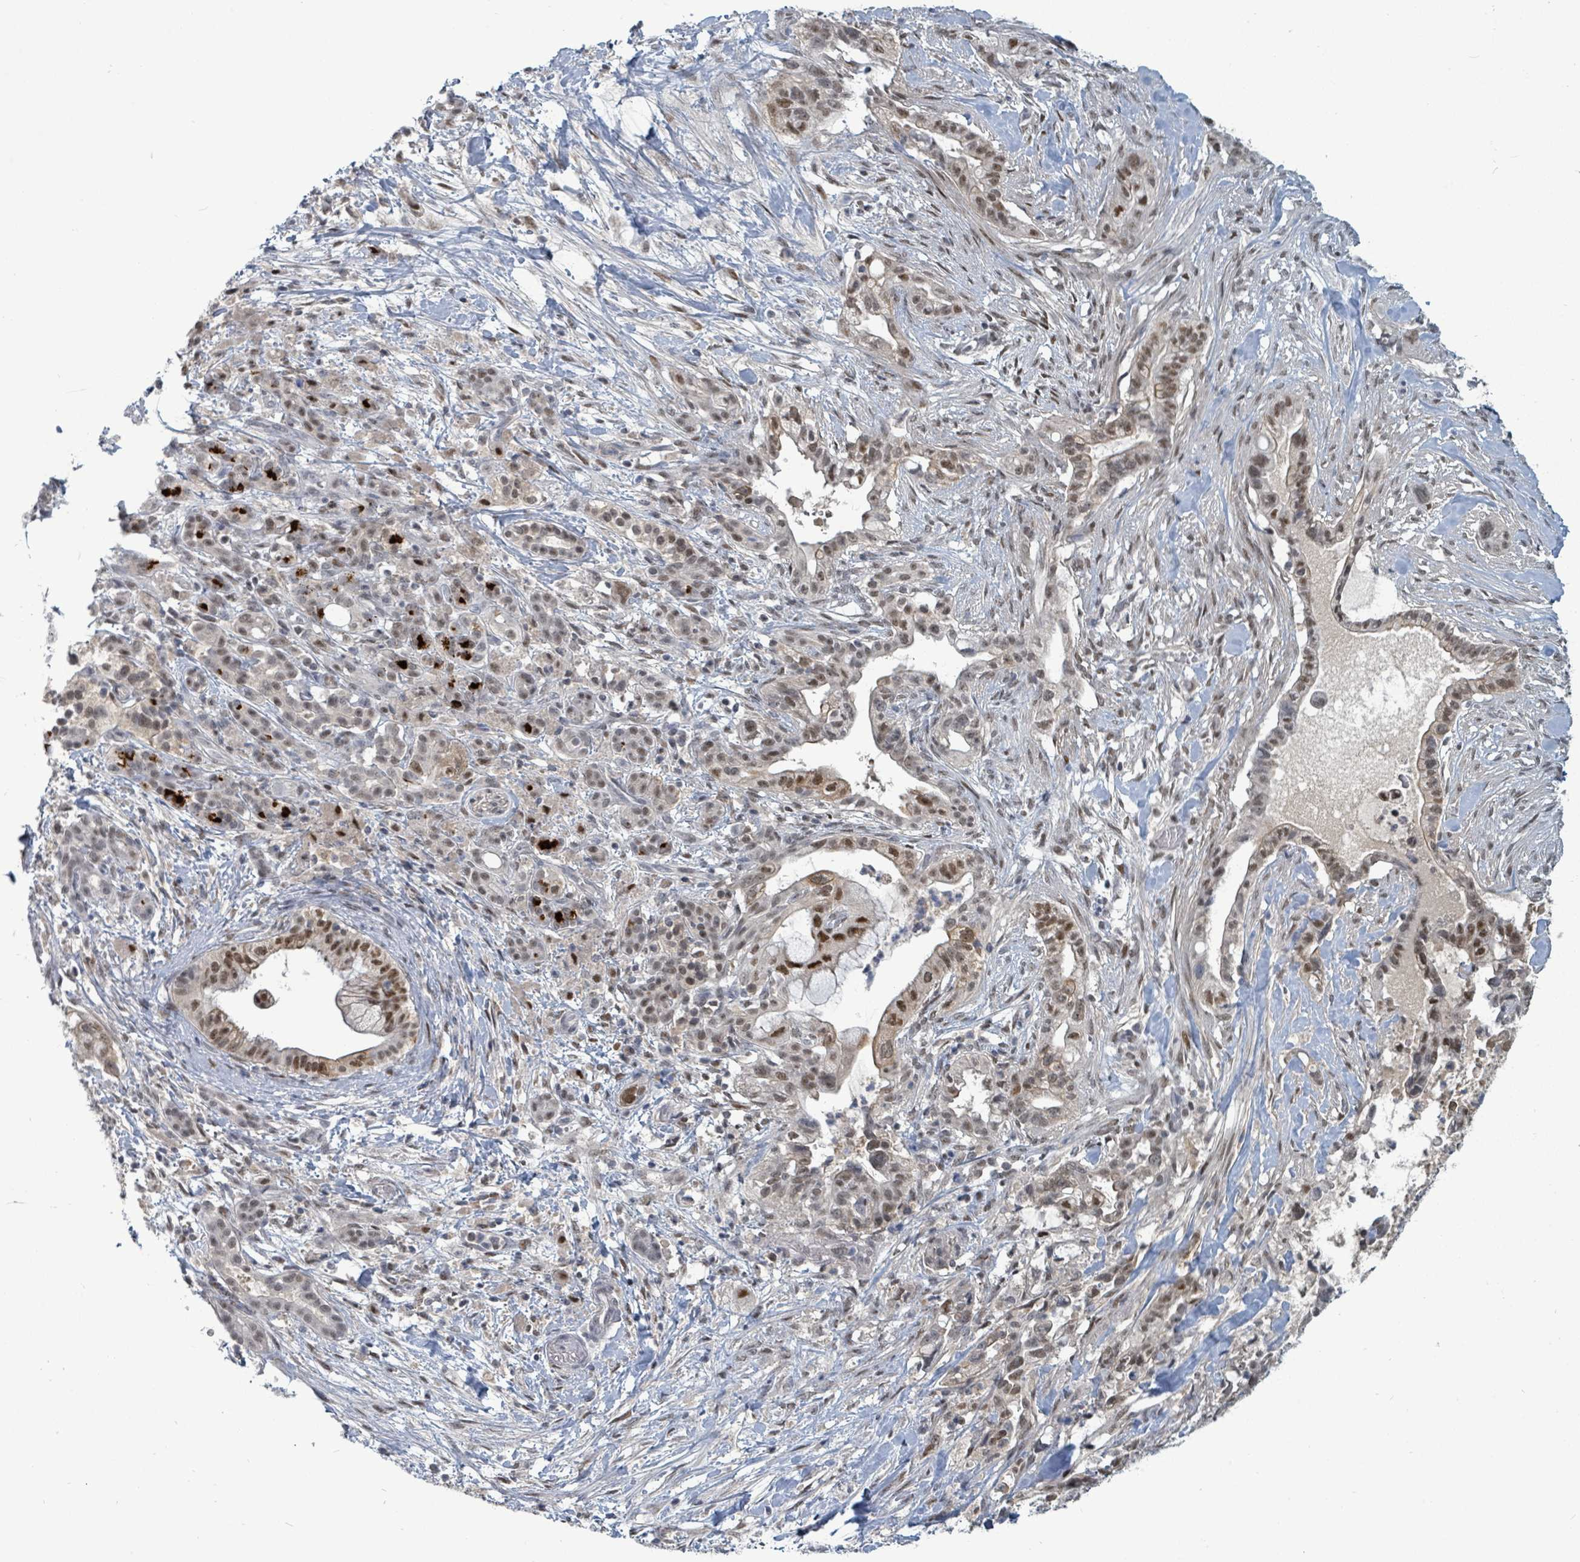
{"staining": {"intensity": "moderate", "quantity": "25%-75%", "location": "nuclear"}, "tissue": "pancreatic cancer", "cell_type": "Tumor cells", "image_type": "cancer", "snomed": [{"axis": "morphology", "description": "Adenocarcinoma, NOS"}, {"axis": "topography", "description": "Pancreas"}], "caption": "Tumor cells reveal moderate nuclear expression in approximately 25%-75% of cells in pancreatic cancer (adenocarcinoma). (IHC, brightfield microscopy, high magnification).", "gene": "UCK1", "patient": {"sex": "male", "age": 44}}